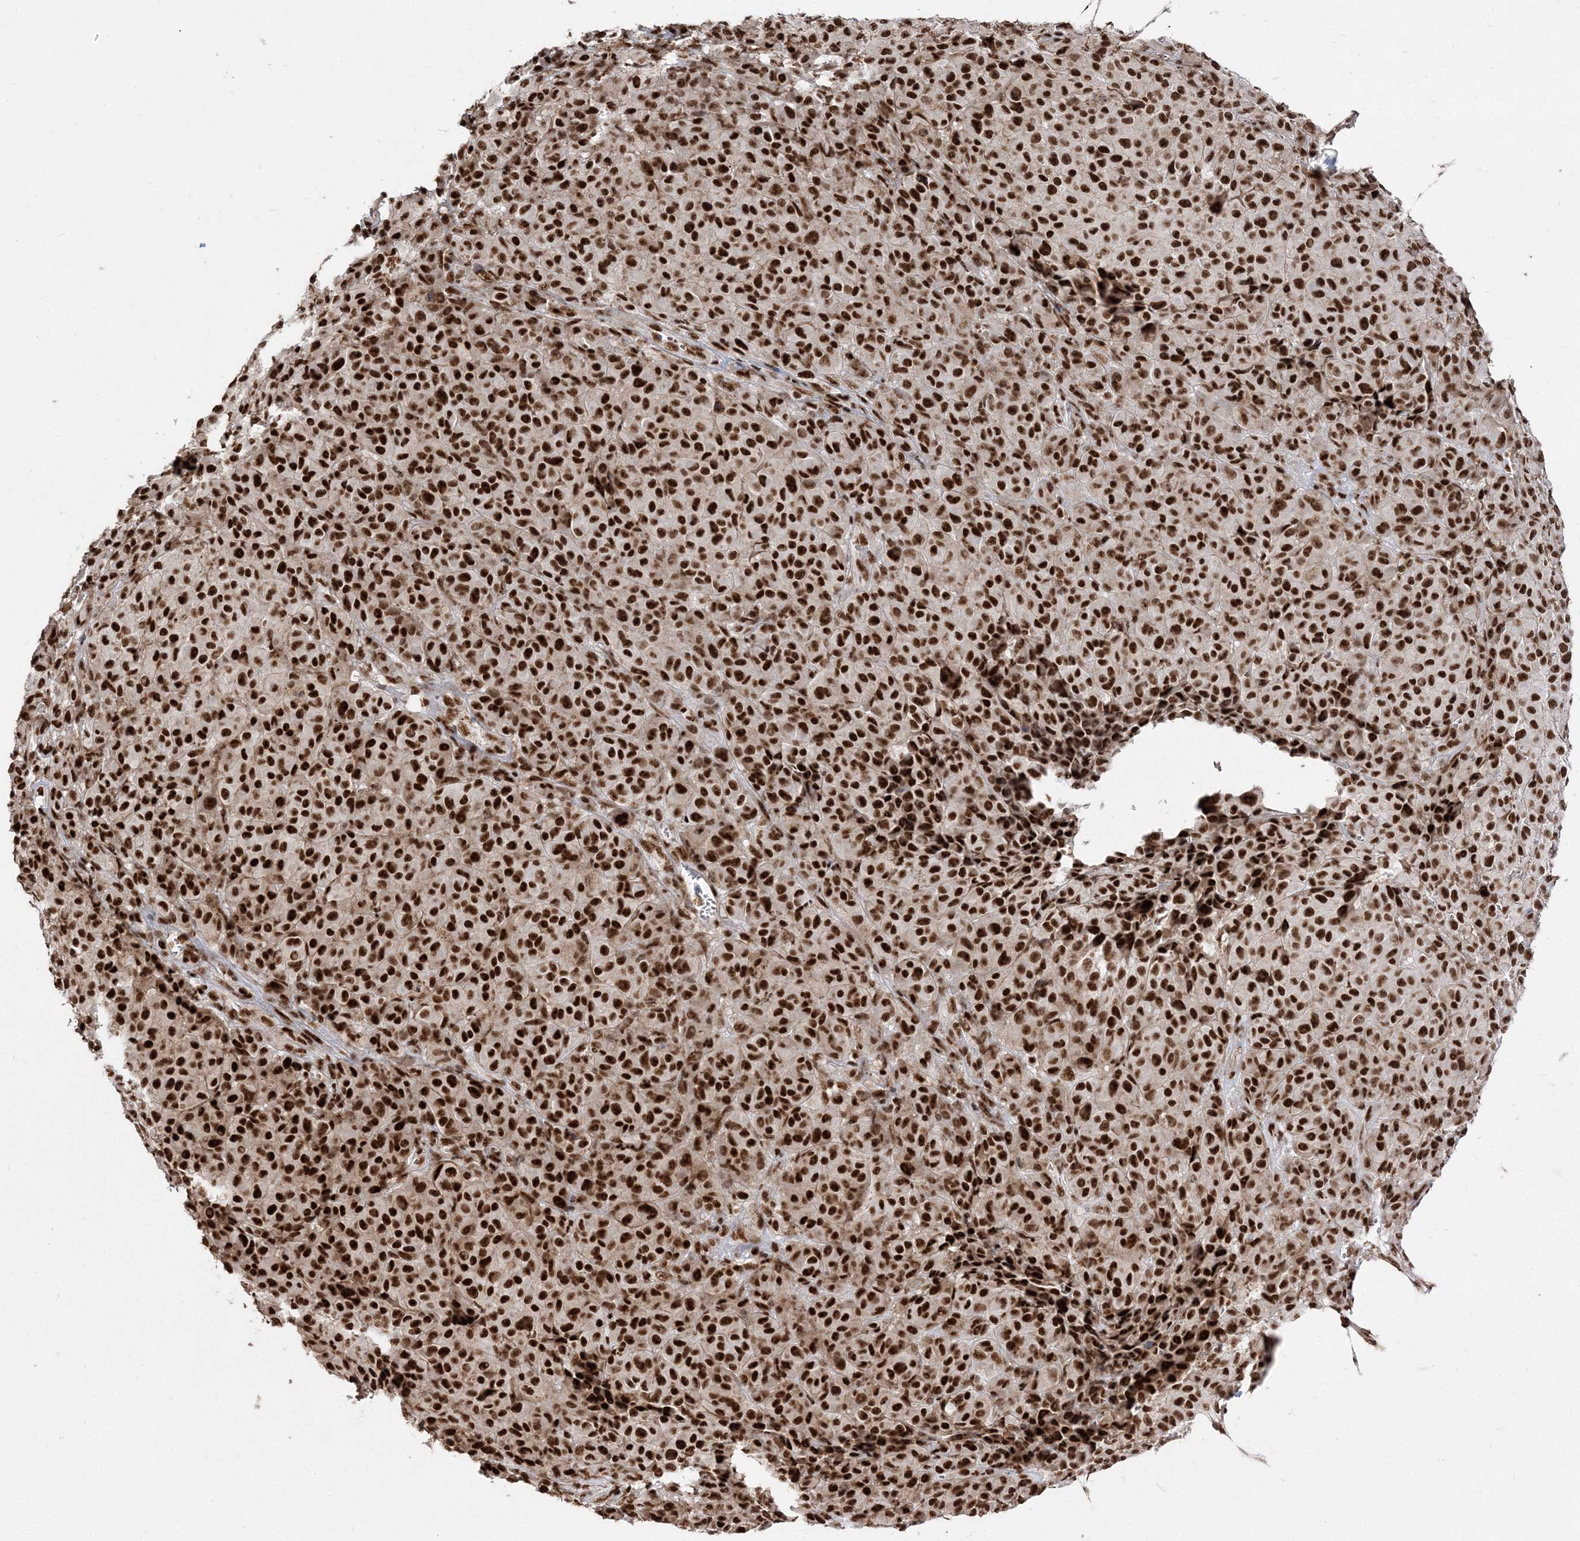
{"staining": {"intensity": "strong", "quantity": ">75%", "location": "nuclear"}, "tissue": "melanoma", "cell_type": "Tumor cells", "image_type": "cancer", "snomed": [{"axis": "morphology", "description": "Malignant melanoma, NOS"}, {"axis": "topography", "description": "Skin"}], "caption": "A histopathology image of malignant melanoma stained for a protein demonstrates strong nuclear brown staining in tumor cells. (brown staining indicates protein expression, while blue staining denotes nuclei).", "gene": "RBM17", "patient": {"sex": "male", "age": 73}}